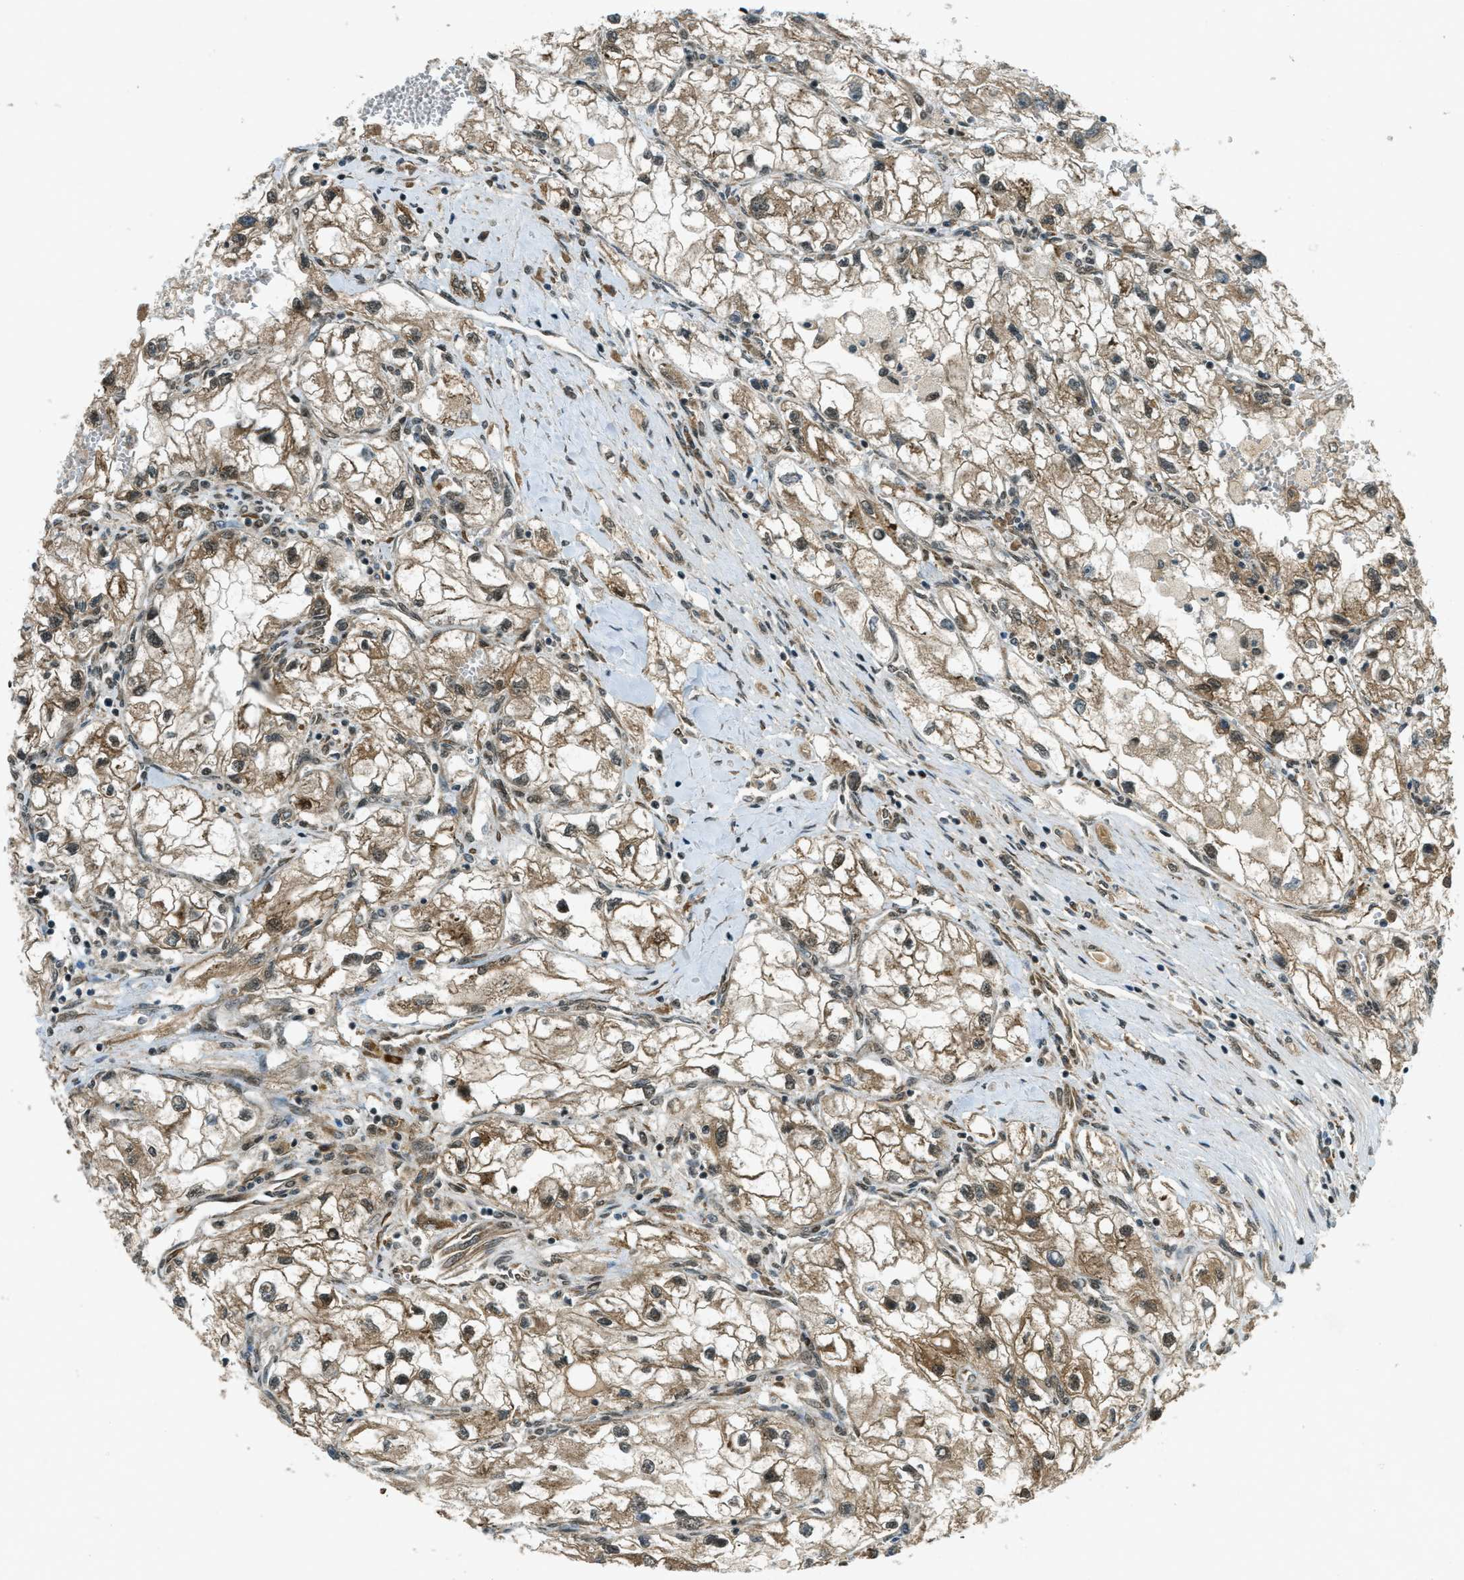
{"staining": {"intensity": "moderate", "quantity": "25%-75%", "location": "cytoplasmic/membranous"}, "tissue": "renal cancer", "cell_type": "Tumor cells", "image_type": "cancer", "snomed": [{"axis": "morphology", "description": "Adenocarcinoma, NOS"}, {"axis": "topography", "description": "Kidney"}], "caption": "Renal cancer stained with IHC shows moderate cytoplasmic/membranous expression in approximately 25%-75% of tumor cells. (DAB IHC, brown staining for protein, blue staining for nuclei).", "gene": "EIF2AK3", "patient": {"sex": "female", "age": 70}}